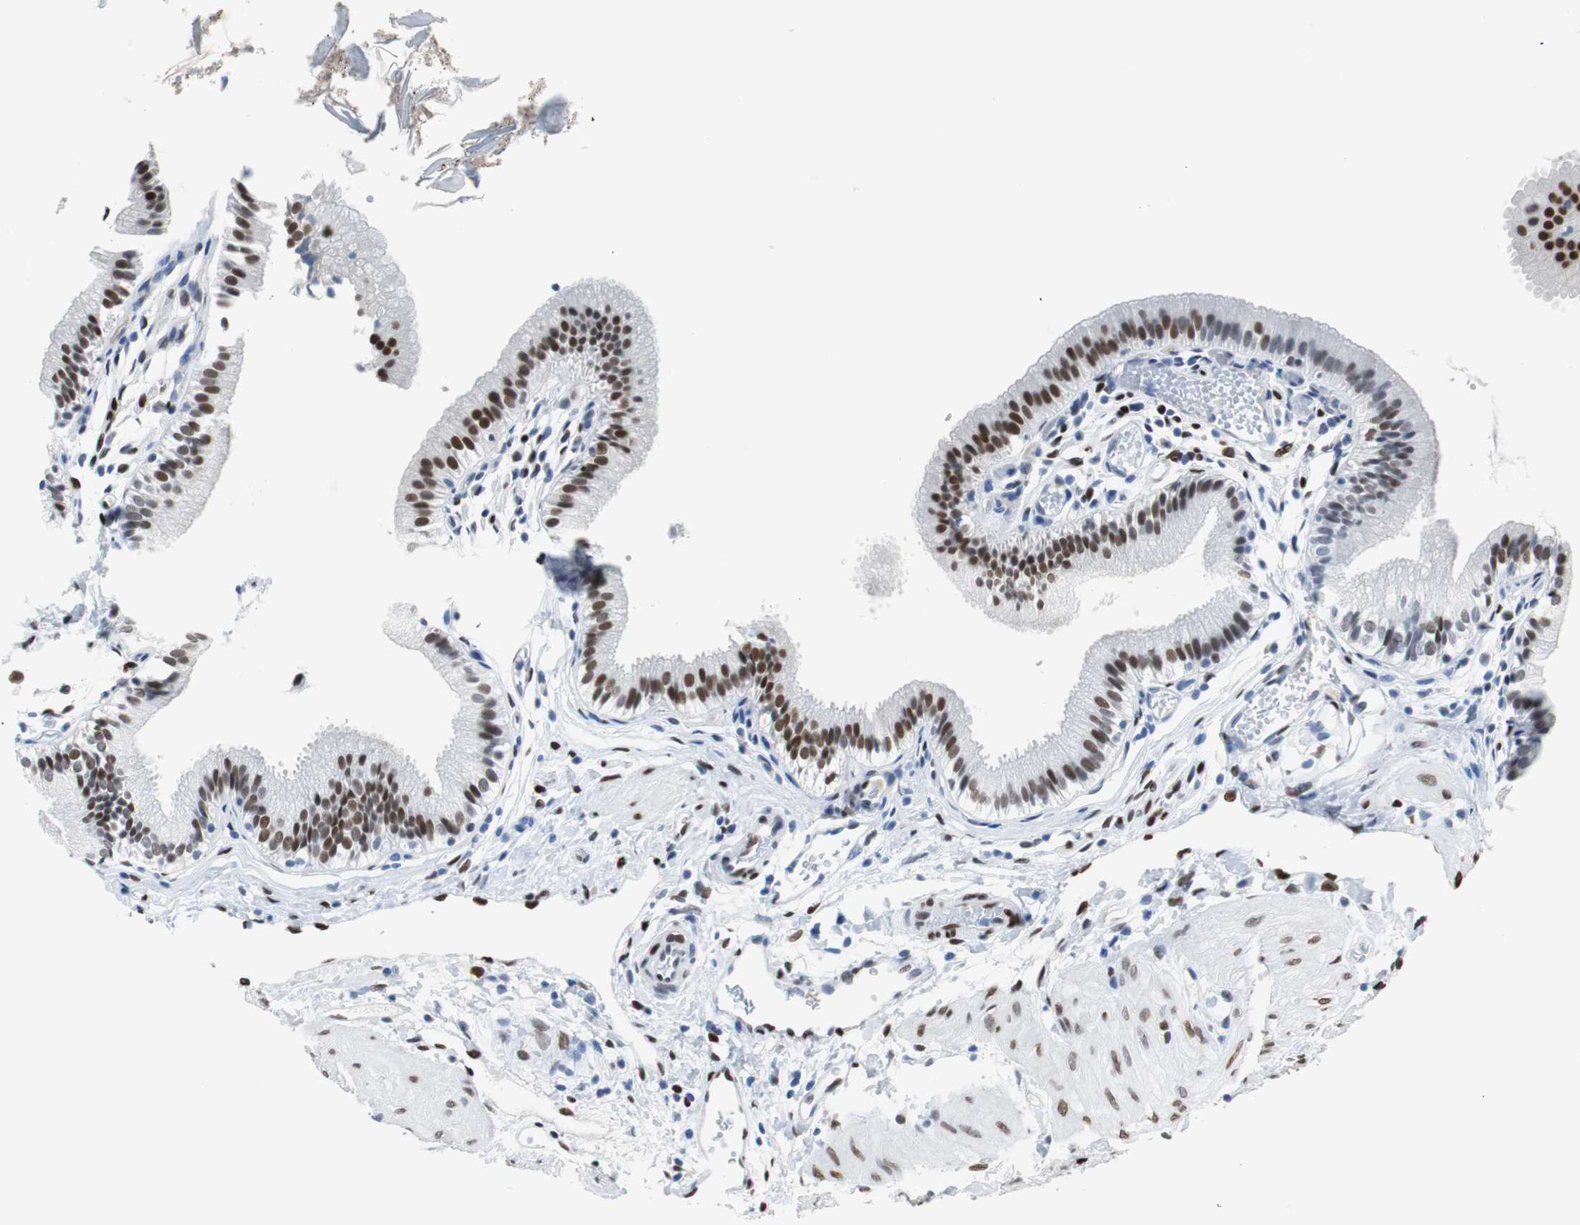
{"staining": {"intensity": "strong", "quantity": ">75%", "location": "nuclear"}, "tissue": "gallbladder", "cell_type": "Glandular cells", "image_type": "normal", "snomed": [{"axis": "morphology", "description": "Normal tissue, NOS"}, {"axis": "topography", "description": "Gallbladder"}], "caption": "Immunohistochemical staining of unremarkable gallbladder shows strong nuclear protein expression in about >75% of glandular cells.", "gene": "JUN", "patient": {"sex": "female", "age": 26}}